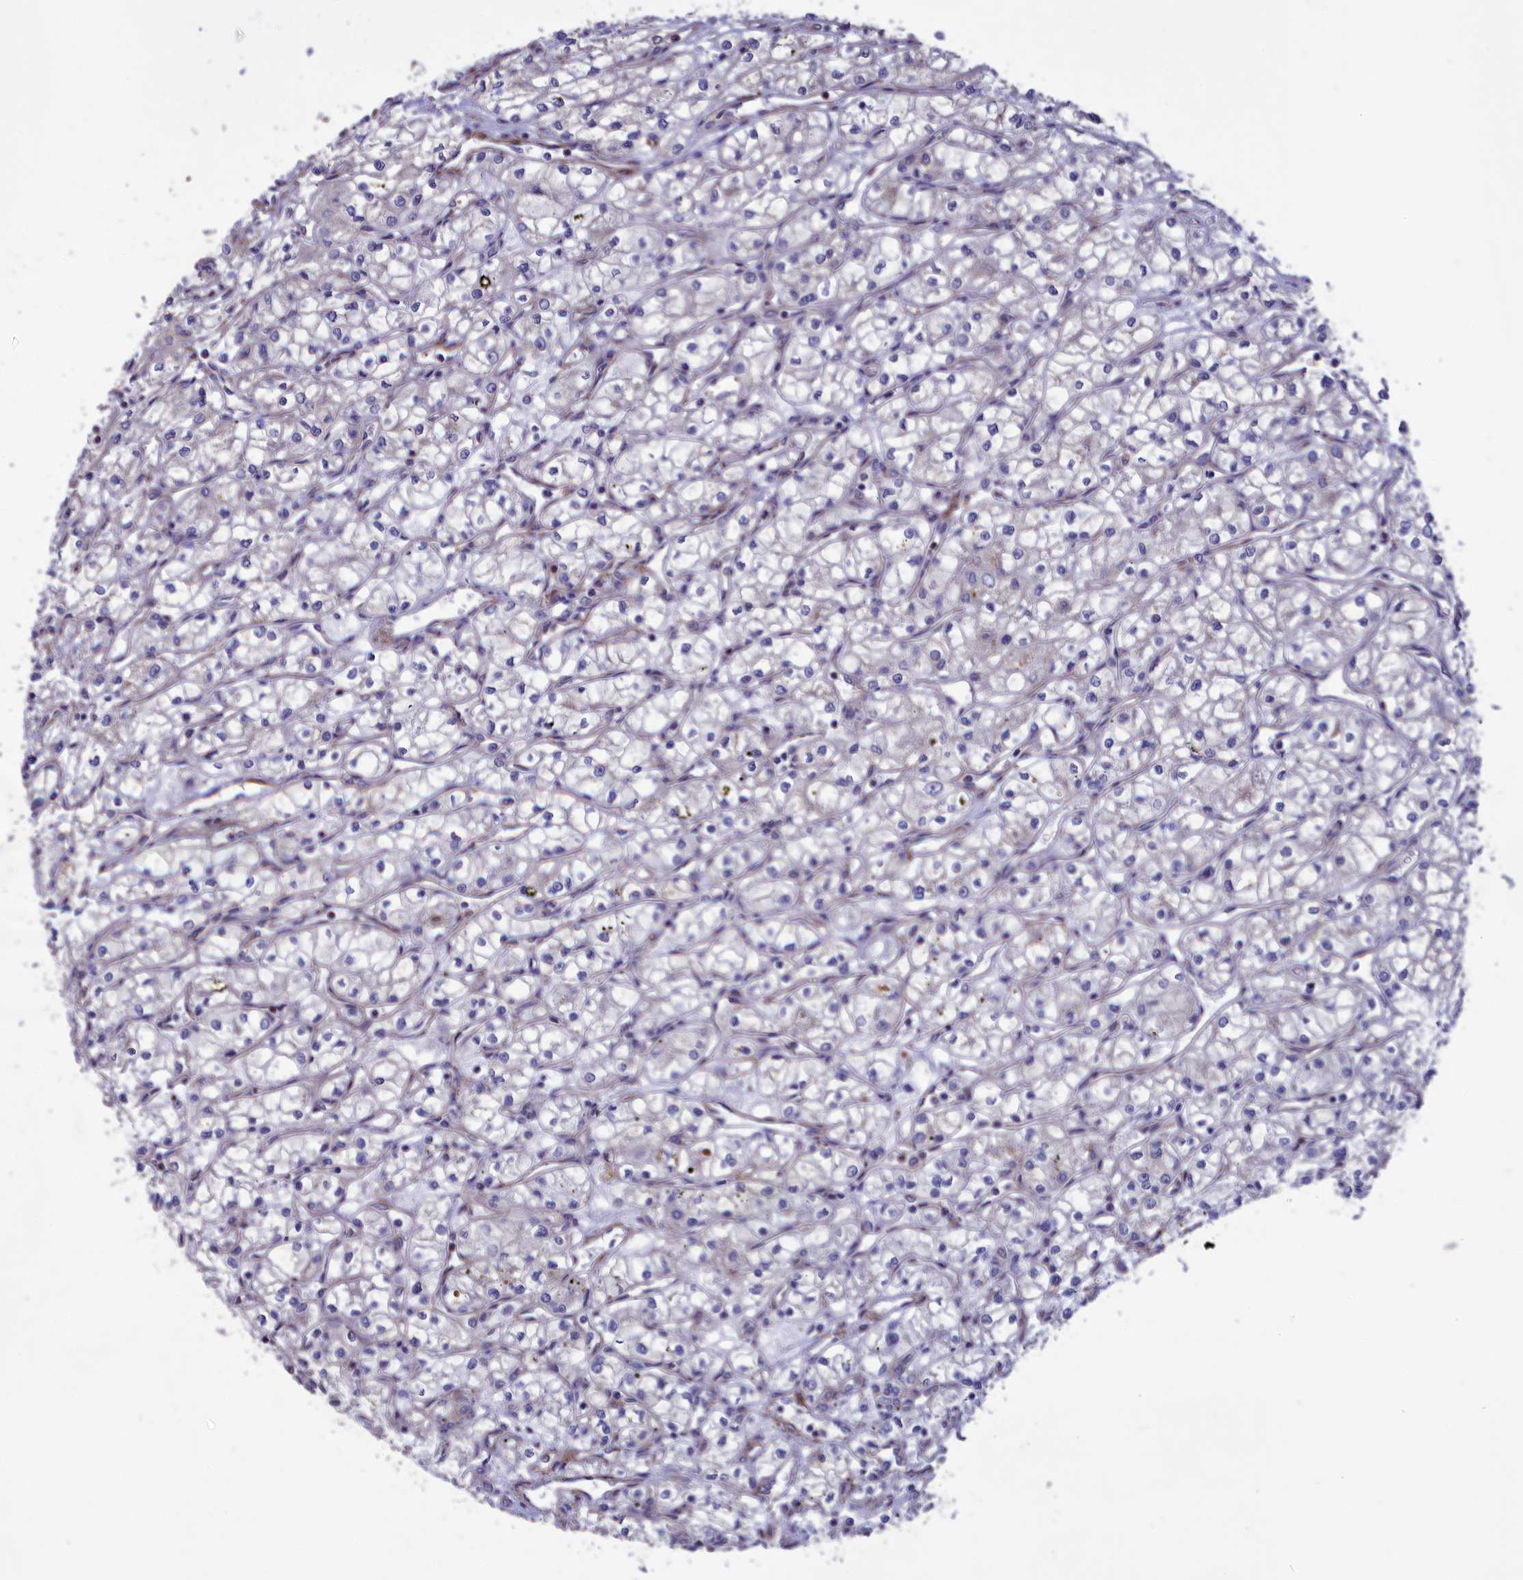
{"staining": {"intensity": "negative", "quantity": "none", "location": "none"}, "tissue": "renal cancer", "cell_type": "Tumor cells", "image_type": "cancer", "snomed": [{"axis": "morphology", "description": "Adenocarcinoma, NOS"}, {"axis": "topography", "description": "Kidney"}], "caption": "Immunohistochemical staining of renal adenocarcinoma shows no significant staining in tumor cells.", "gene": "AMDHD2", "patient": {"sex": "male", "age": 59}}